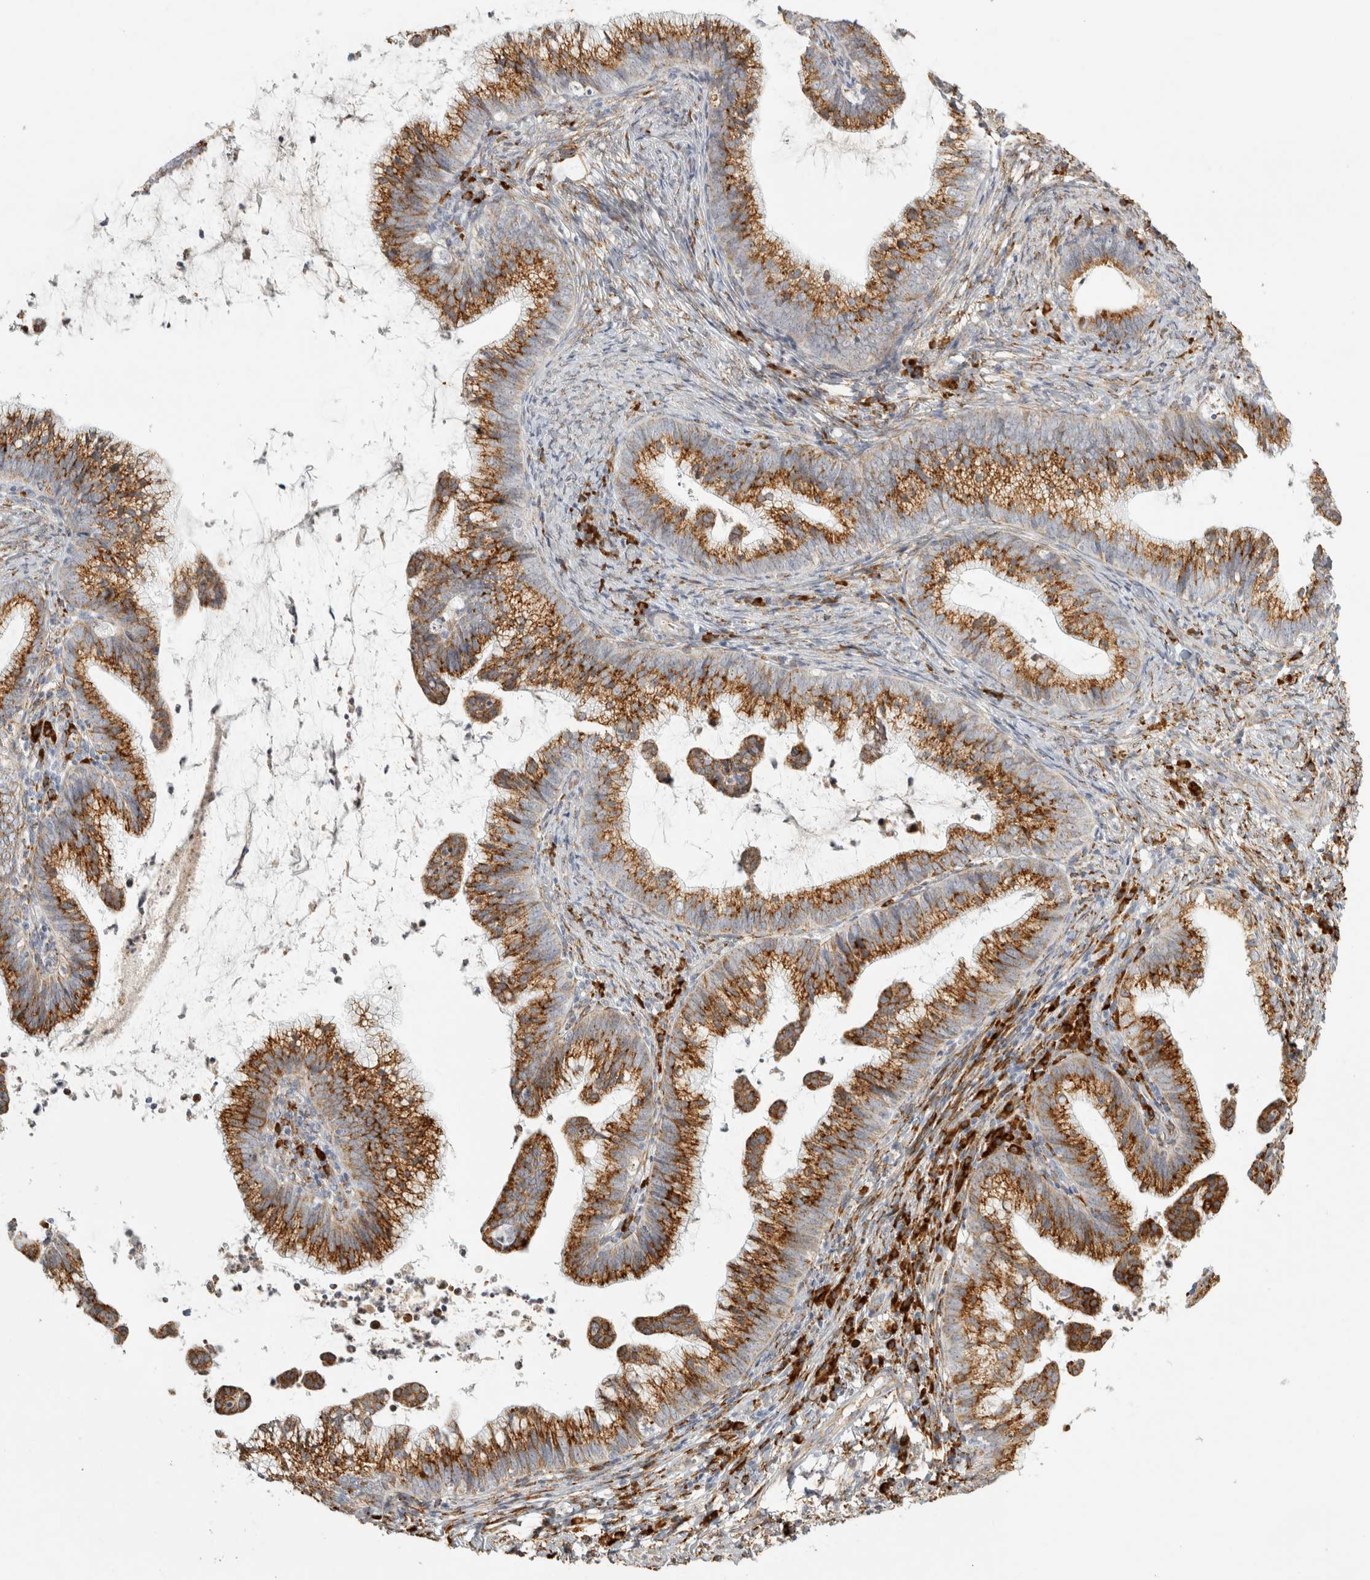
{"staining": {"intensity": "strong", "quantity": ">75%", "location": "cytoplasmic/membranous"}, "tissue": "cervical cancer", "cell_type": "Tumor cells", "image_type": "cancer", "snomed": [{"axis": "morphology", "description": "Adenocarcinoma, NOS"}, {"axis": "topography", "description": "Cervix"}], "caption": "A photomicrograph of human cervical cancer stained for a protein displays strong cytoplasmic/membranous brown staining in tumor cells.", "gene": "OSTN", "patient": {"sex": "female", "age": 36}}